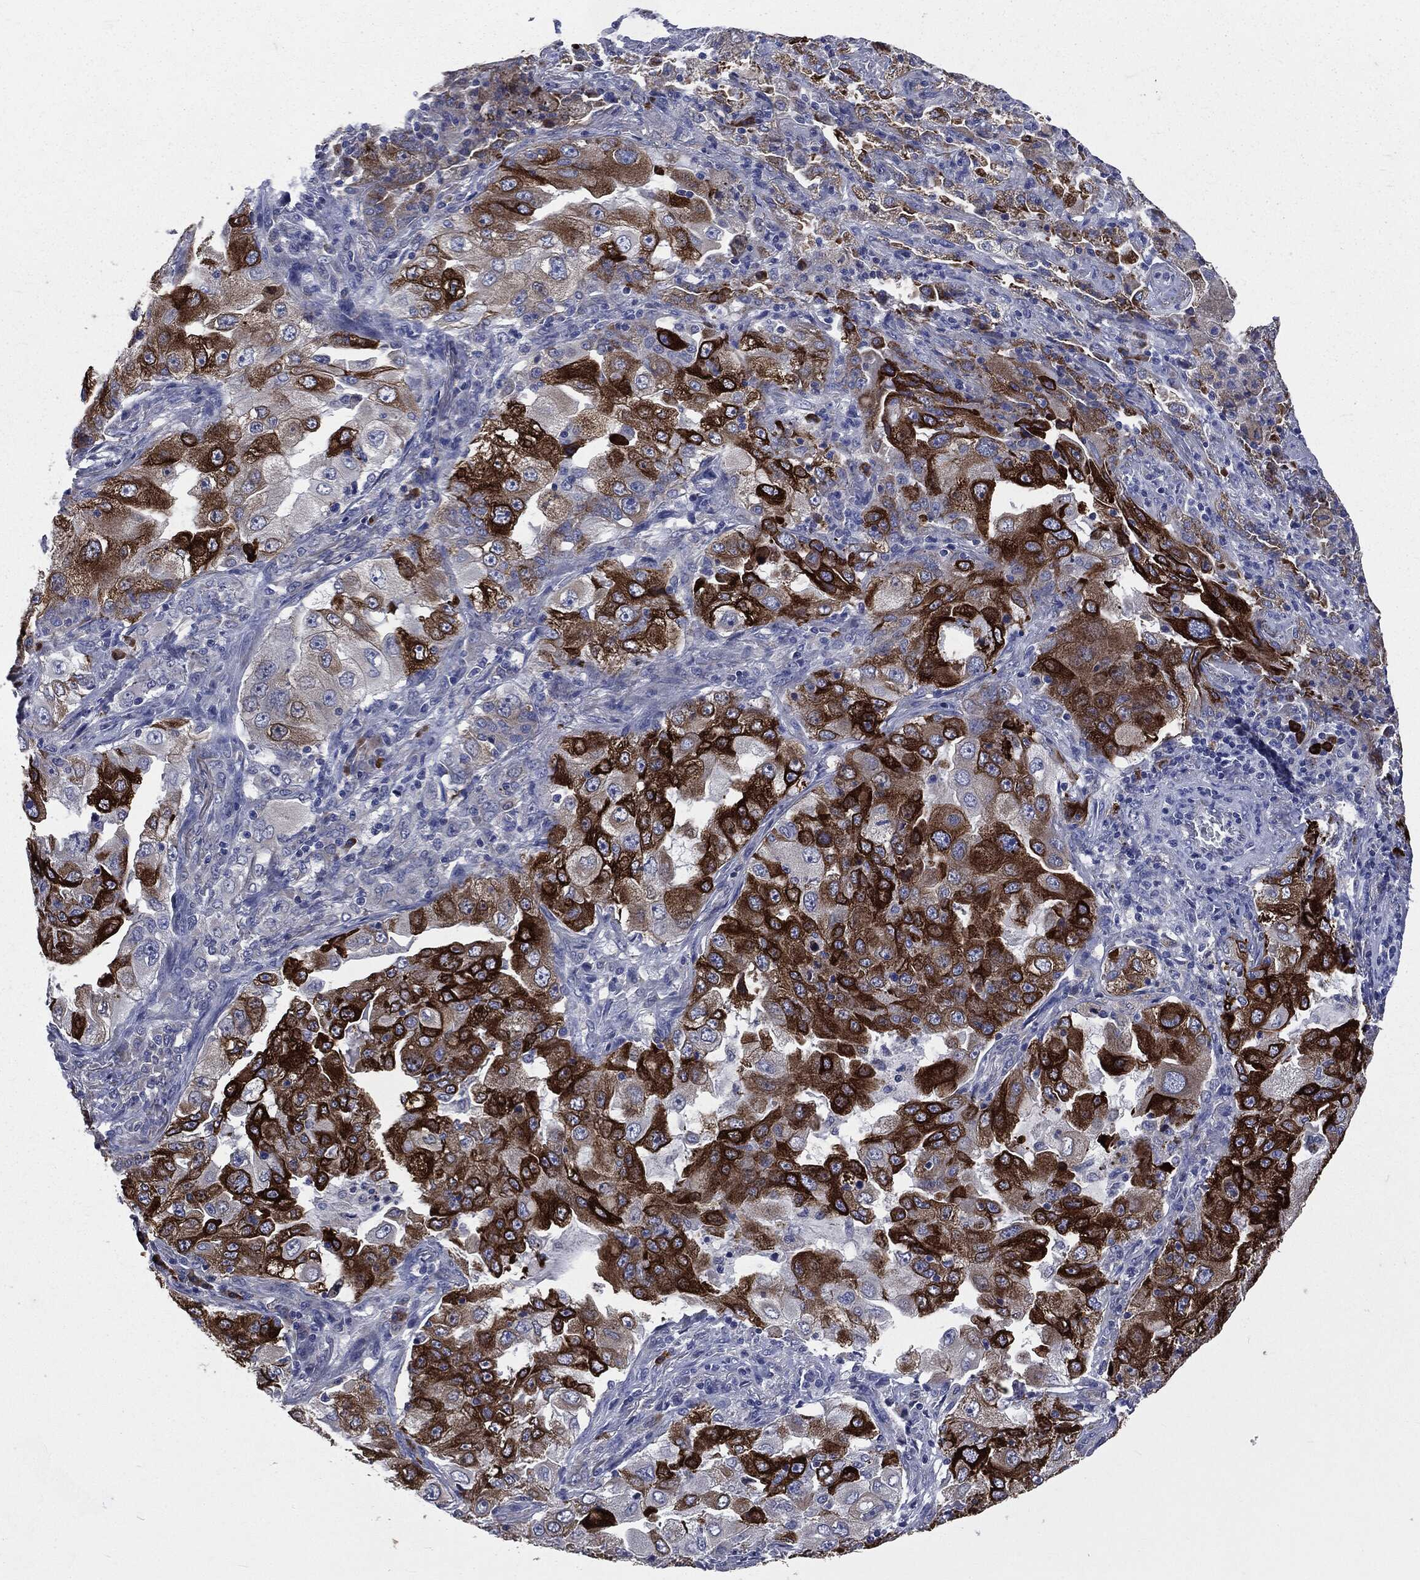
{"staining": {"intensity": "strong", "quantity": ">75%", "location": "cytoplasmic/membranous"}, "tissue": "lung cancer", "cell_type": "Tumor cells", "image_type": "cancer", "snomed": [{"axis": "morphology", "description": "Adenocarcinoma, NOS"}, {"axis": "topography", "description": "Lung"}], "caption": "High-magnification brightfield microscopy of lung cancer stained with DAB (brown) and counterstained with hematoxylin (blue). tumor cells exhibit strong cytoplasmic/membranous staining is seen in about>75% of cells.", "gene": "PTGS2", "patient": {"sex": "female", "age": 61}}